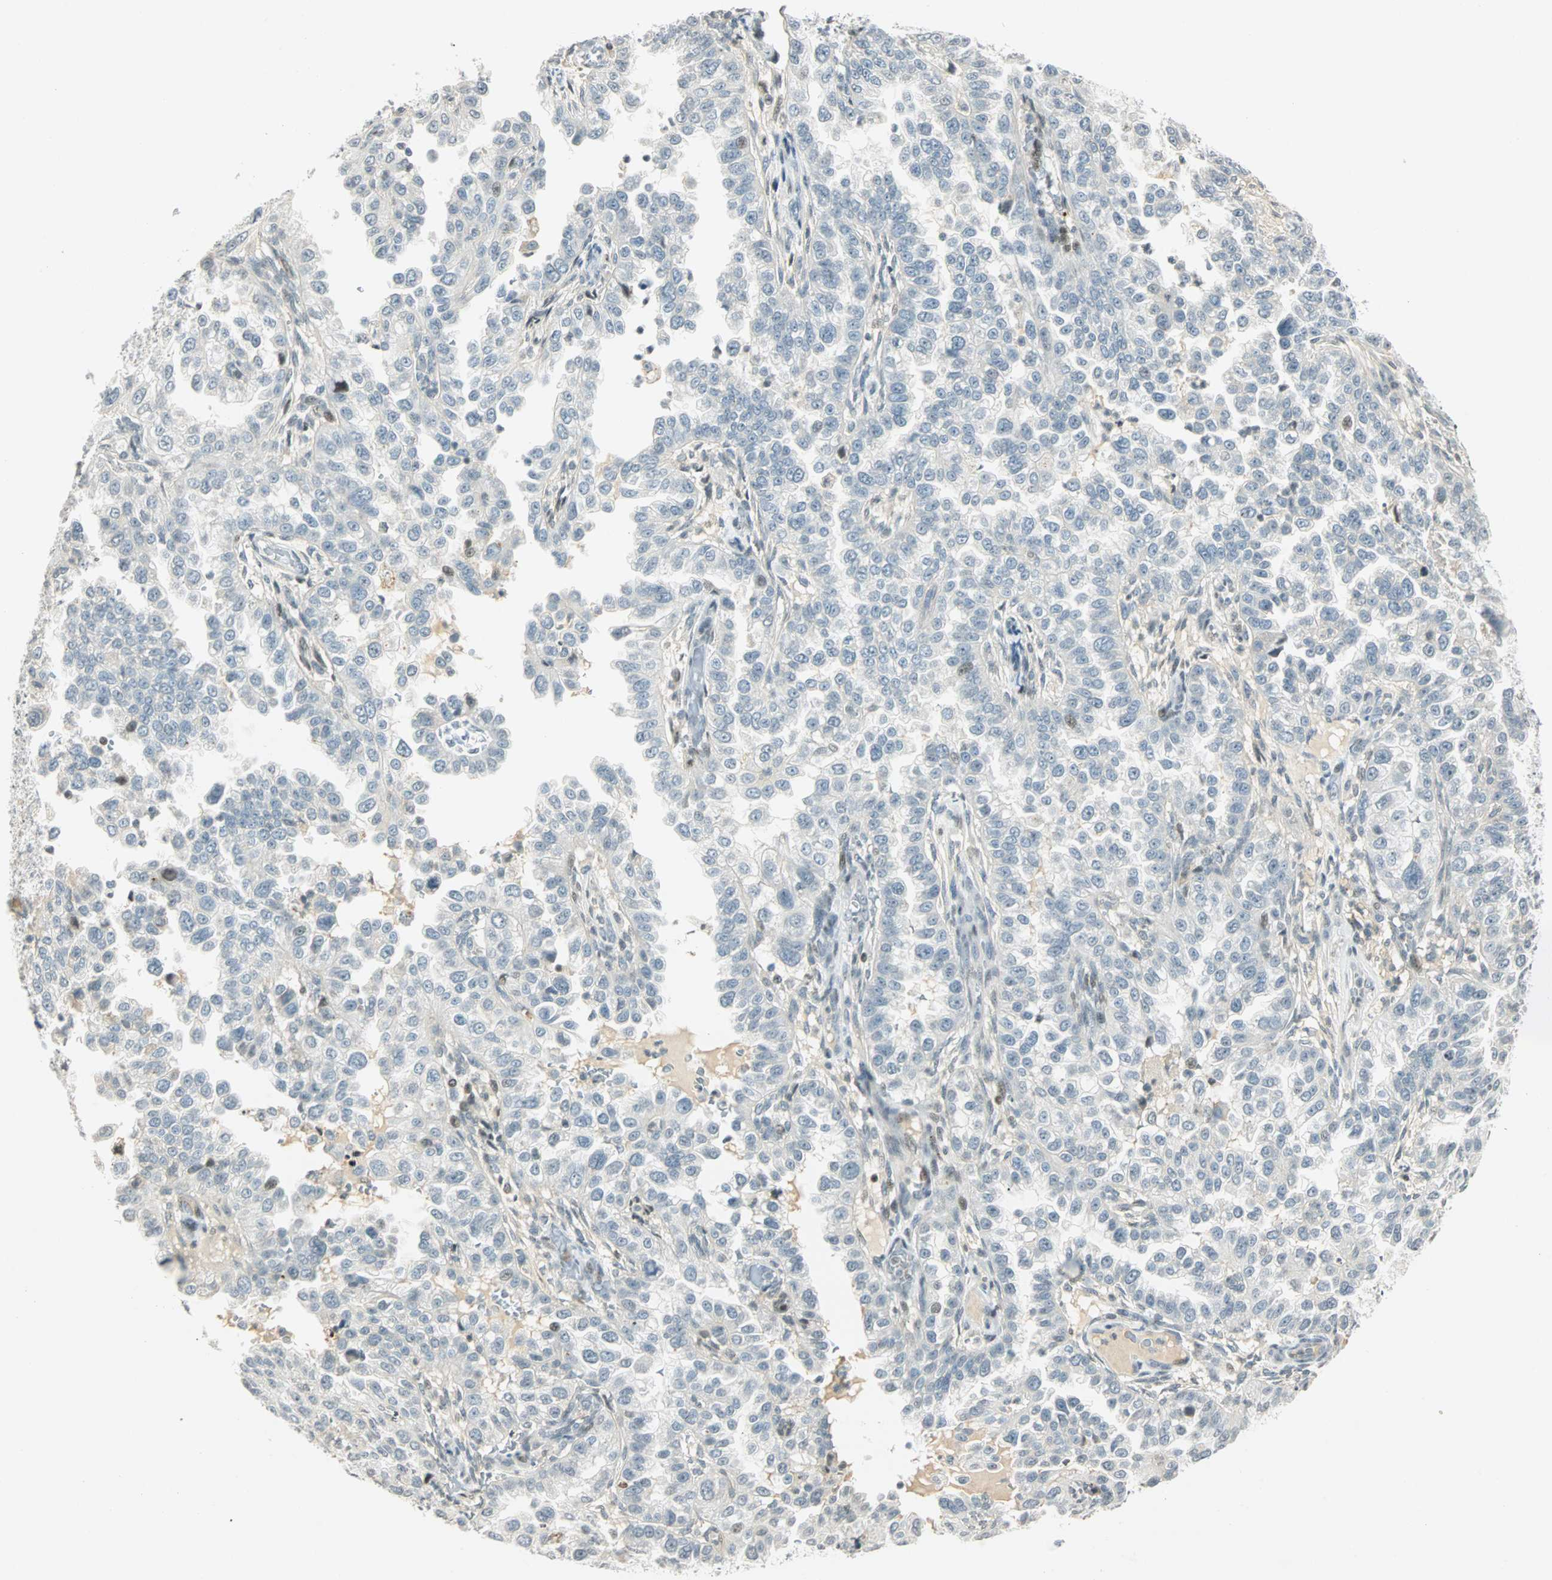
{"staining": {"intensity": "weak", "quantity": "<25%", "location": "nuclear"}, "tissue": "endometrial cancer", "cell_type": "Tumor cells", "image_type": "cancer", "snomed": [{"axis": "morphology", "description": "Adenocarcinoma, NOS"}, {"axis": "topography", "description": "Endometrium"}], "caption": "This is an IHC histopathology image of endometrial cancer. There is no staining in tumor cells.", "gene": "SMAD3", "patient": {"sex": "female", "age": 85}}